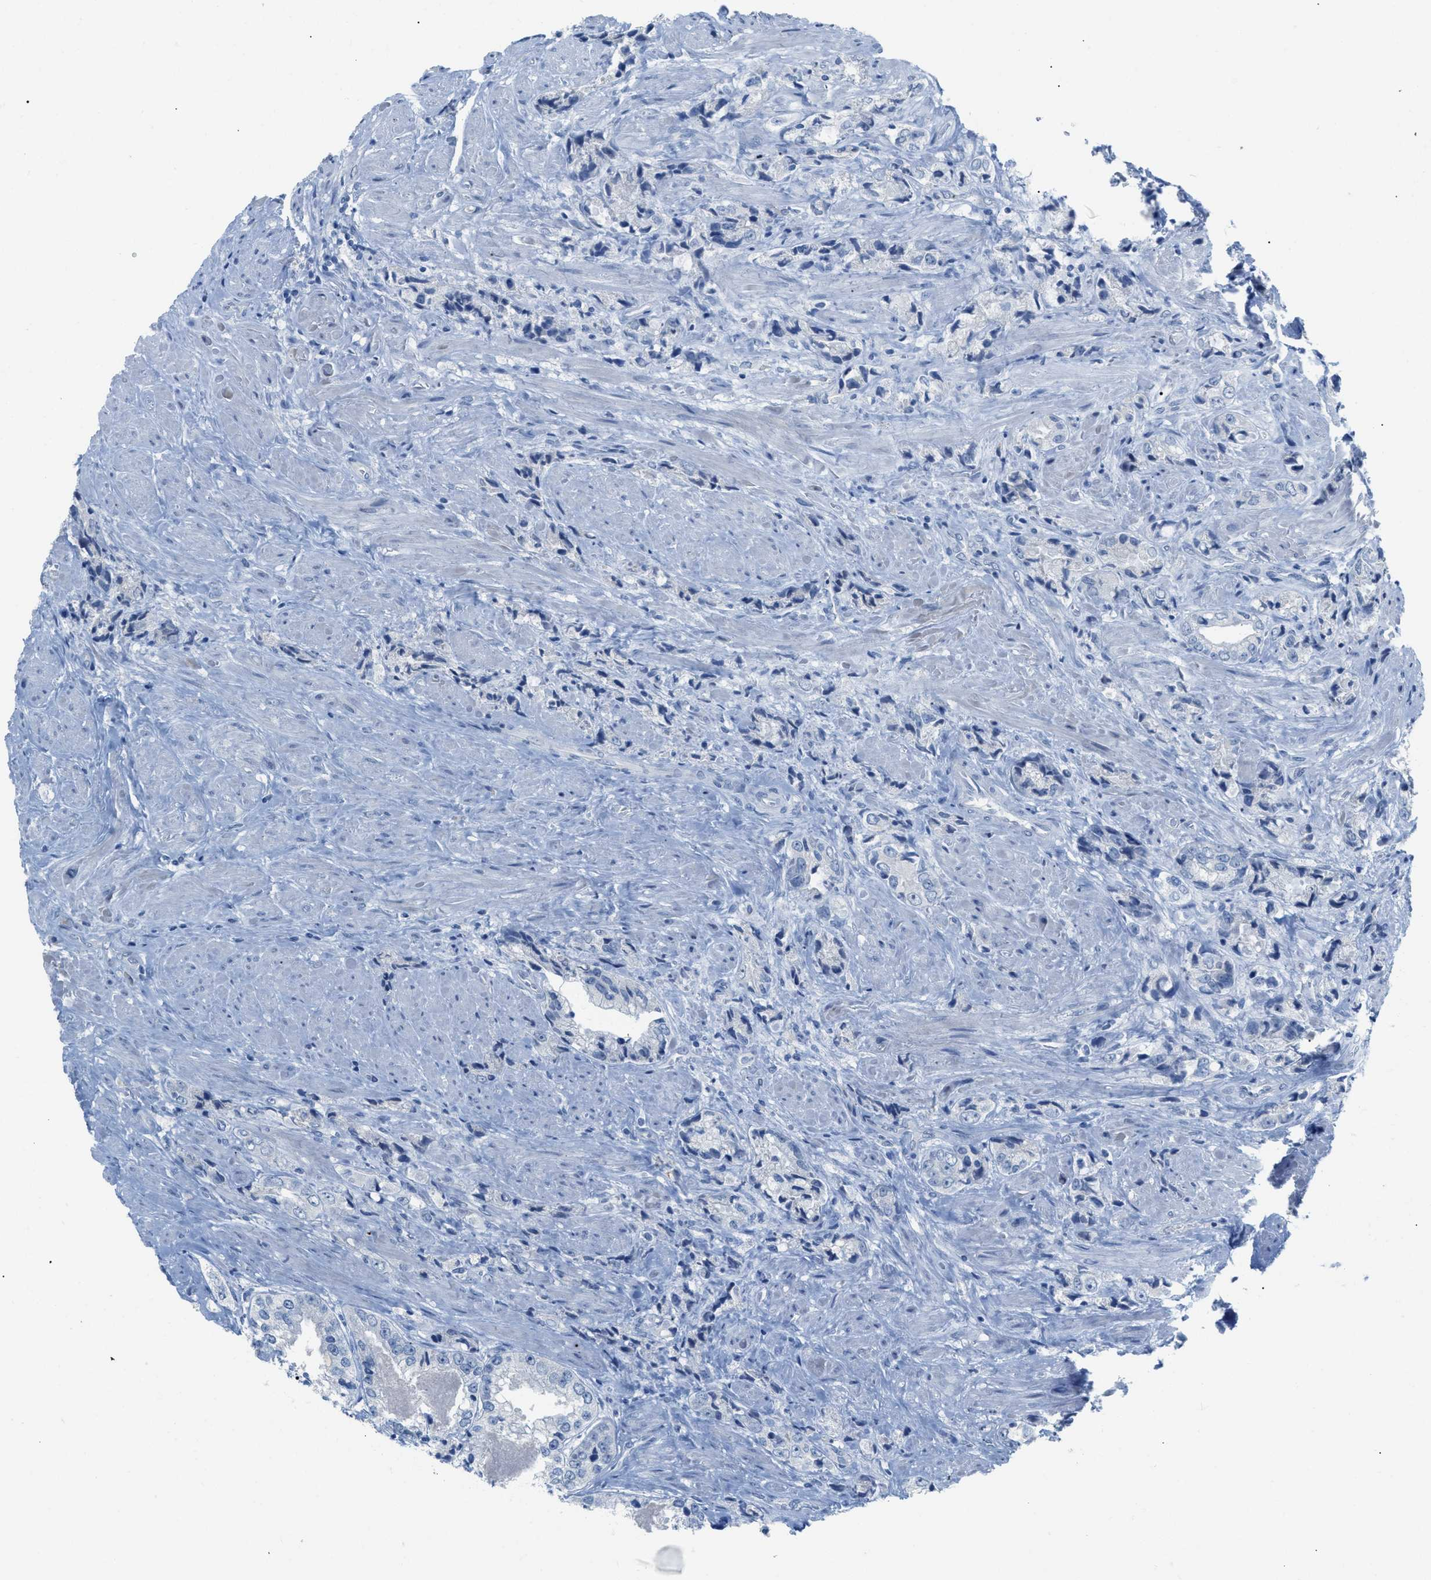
{"staining": {"intensity": "negative", "quantity": "none", "location": "none"}, "tissue": "prostate cancer", "cell_type": "Tumor cells", "image_type": "cancer", "snomed": [{"axis": "morphology", "description": "Adenocarcinoma, High grade"}, {"axis": "topography", "description": "Prostate"}], "caption": "Tumor cells are negative for protein expression in human prostate cancer. The staining is performed using DAB brown chromogen with nuclei counter-stained in using hematoxylin.", "gene": "HSF2", "patient": {"sex": "male", "age": 61}}